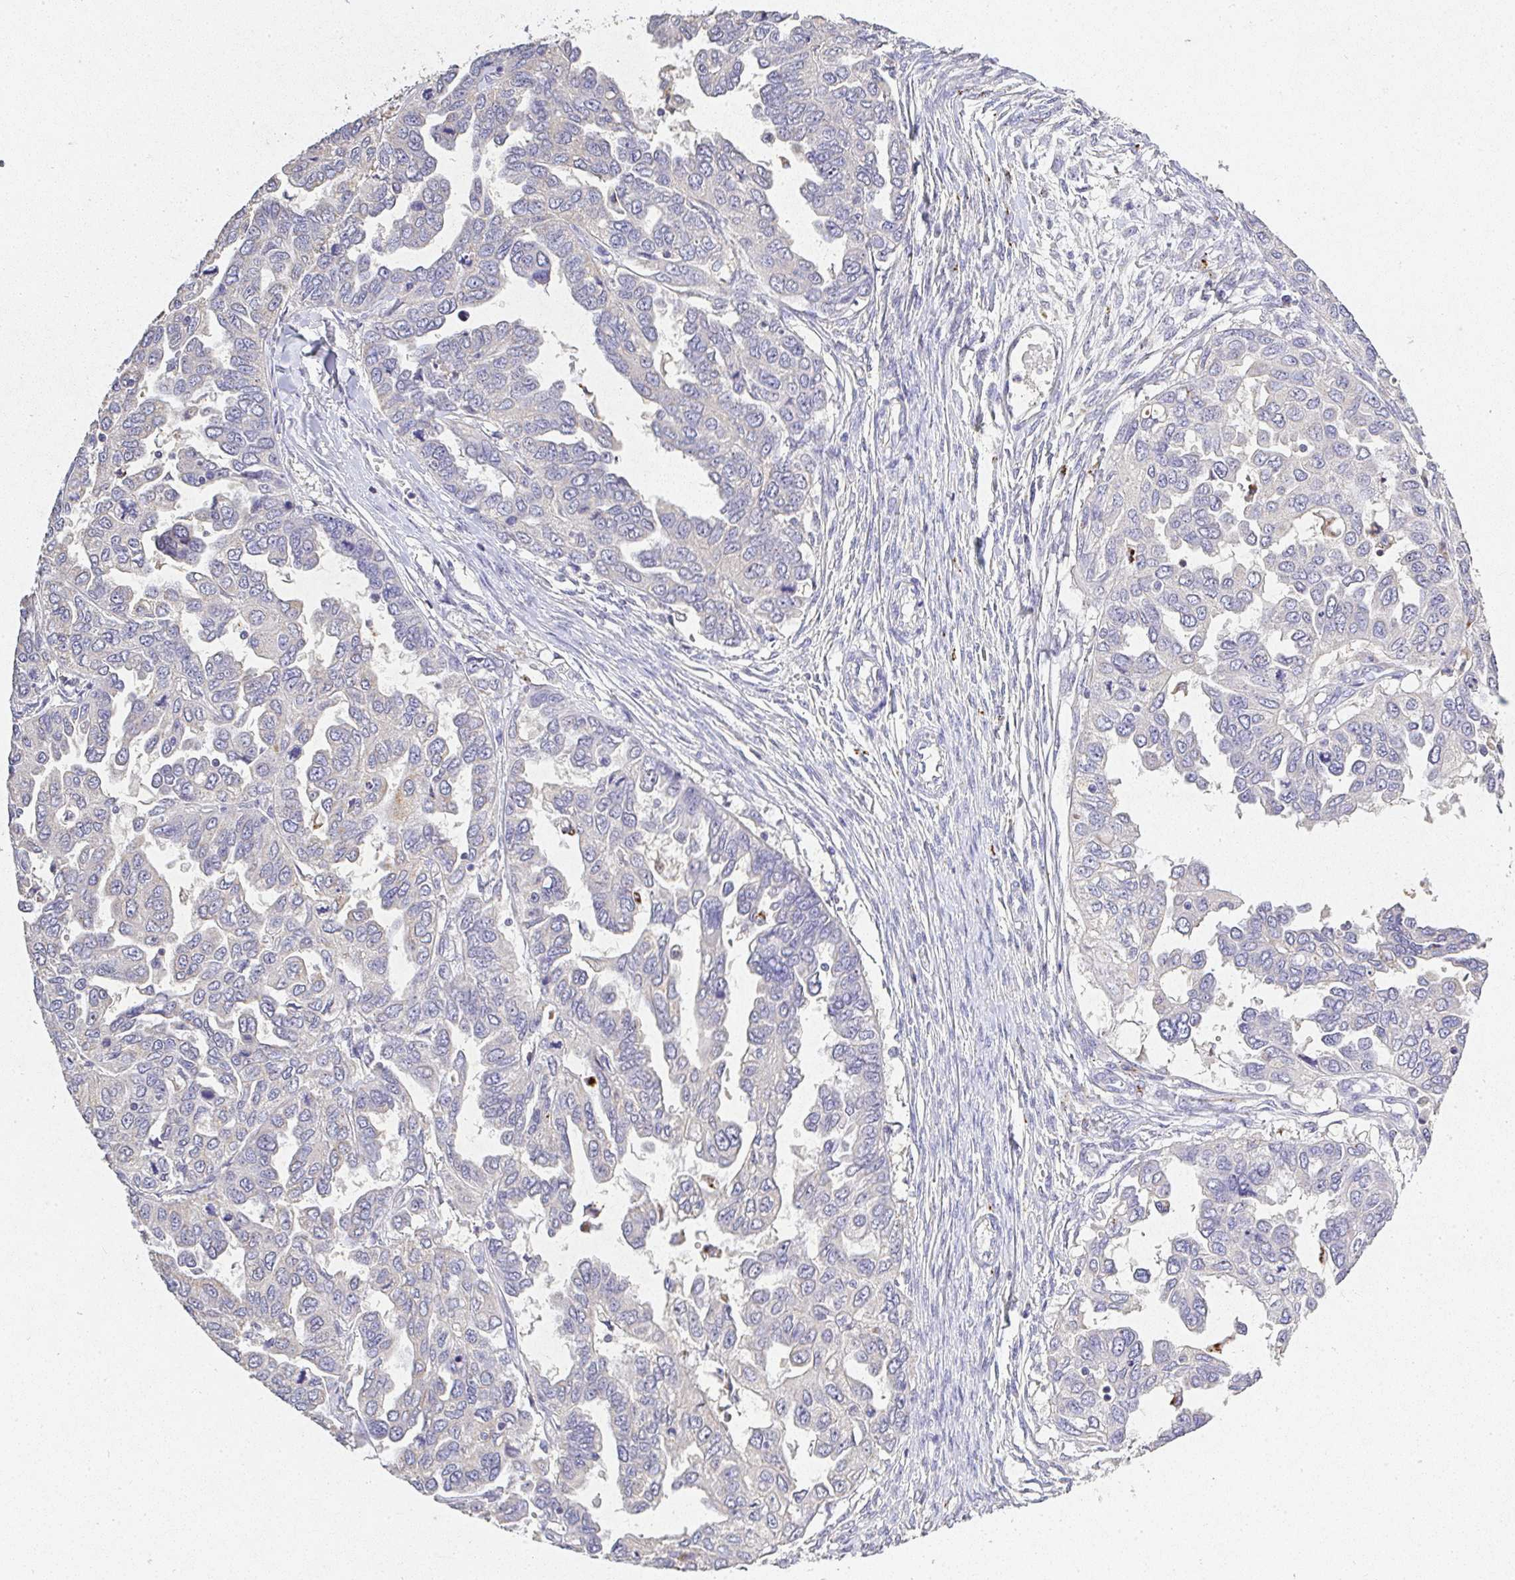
{"staining": {"intensity": "negative", "quantity": "none", "location": "none"}, "tissue": "ovarian cancer", "cell_type": "Tumor cells", "image_type": "cancer", "snomed": [{"axis": "morphology", "description": "Cystadenocarcinoma, serous, NOS"}, {"axis": "topography", "description": "Ovary"}], "caption": "There is no significant expression in tumor cells of serous cystadenocarcinoma (ovarian). The staining was performed using DAB (3,3'-diaminobenzidine) to visualize the protein expression in brown, while the nuclei were stained in blue with hematoxylin (Magnification: 20x).", "gene": "RPS2", "patient": {"sex": "female", "age": 53}}